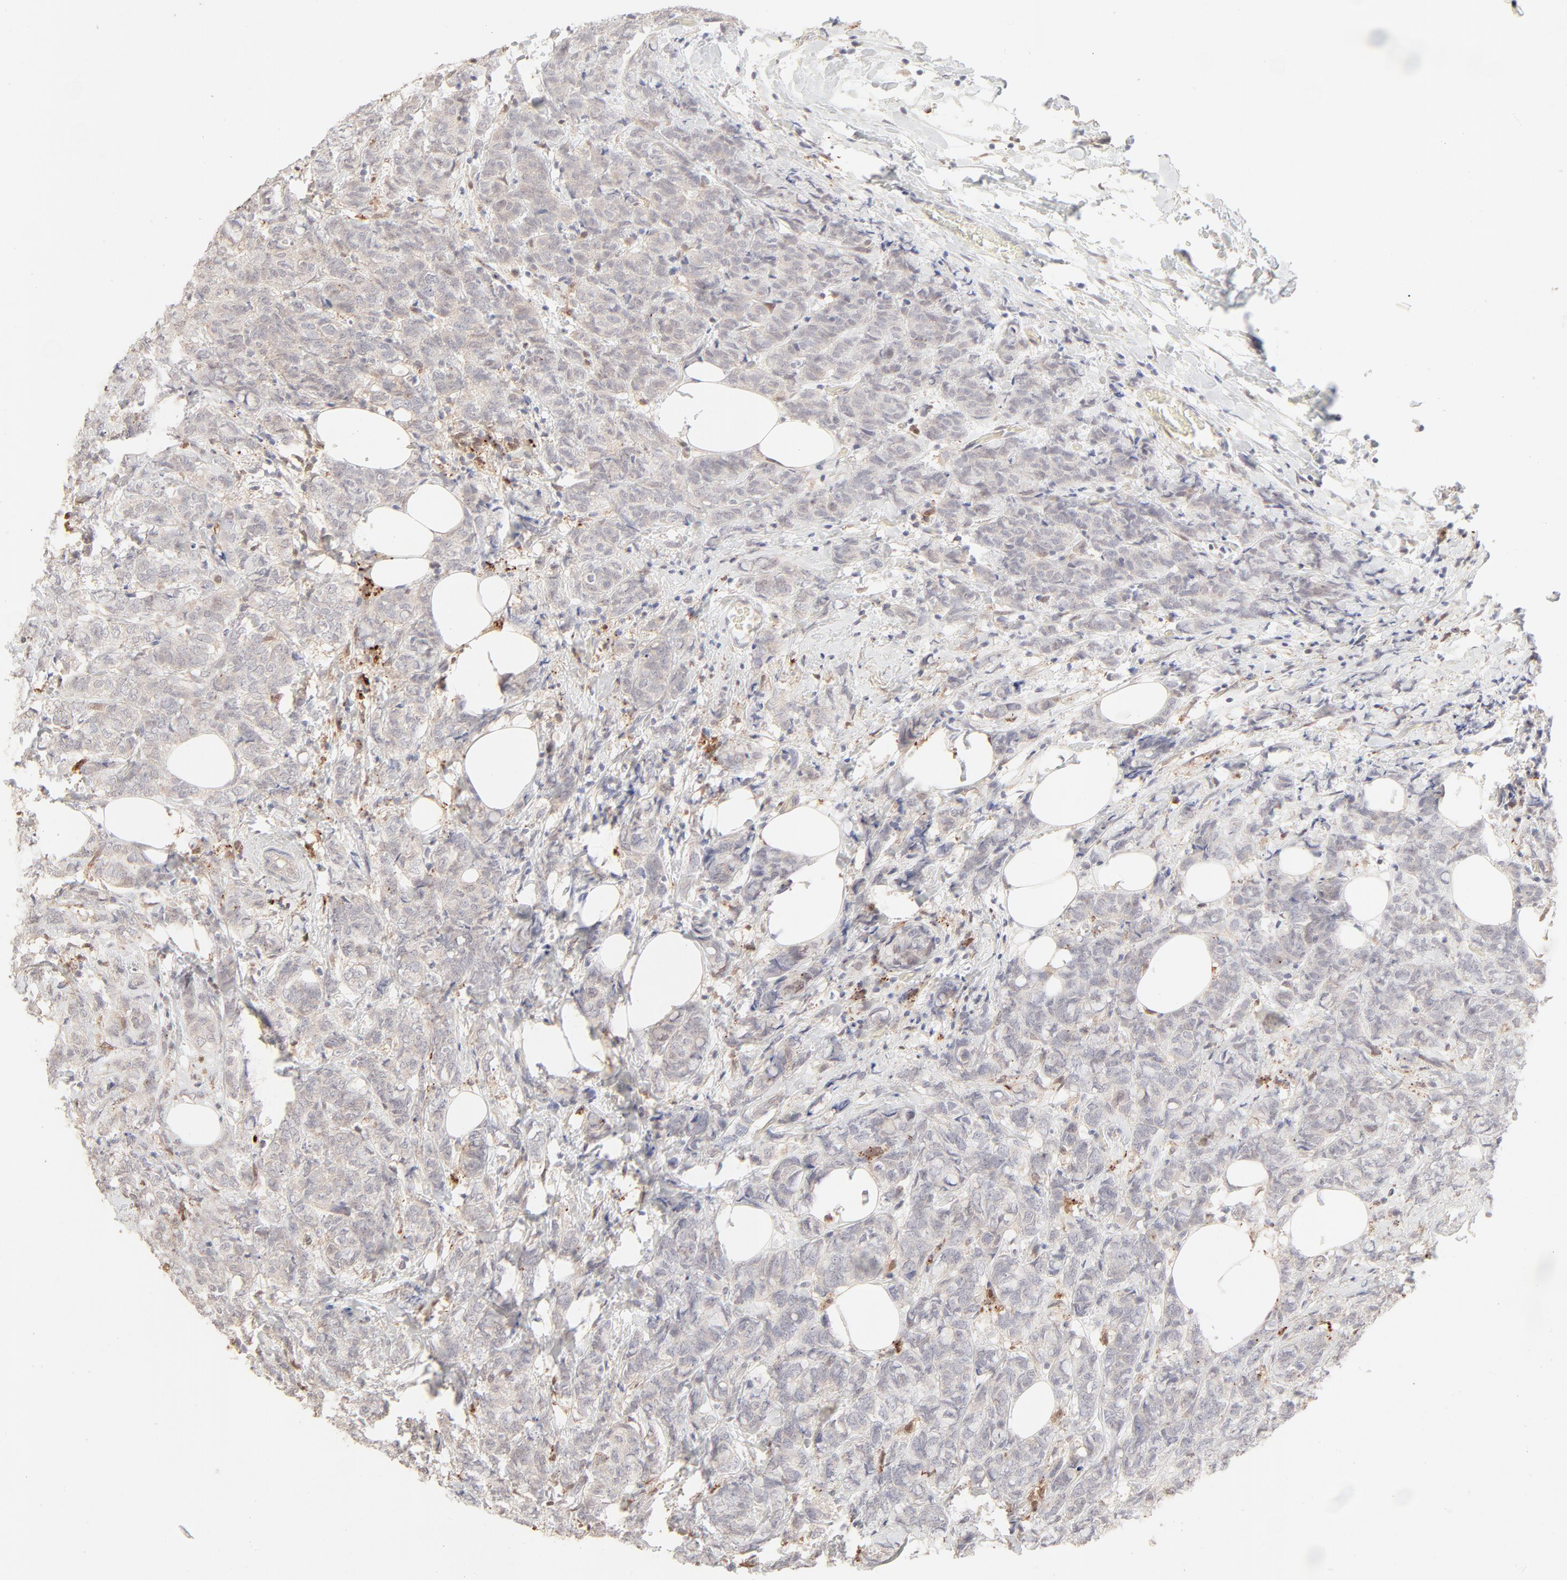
{"staining": {"intensity": "negative", "quantity": "none", "location": "none"}, "tissue": "breast cancer", "cell_type": "Tumor cells", "image_type": "cancer", "snomed": [{"axis": "morphology", "description": "Lobular carcinoma"}, {"axis": "topography", "description": "Breast"}], "caption": "Micrograph shows no significant protein expression in tumor cells of breast lobular carcinoma.", "gene": "LGALS2", "patient": {"sex": "female", "age": 60}}